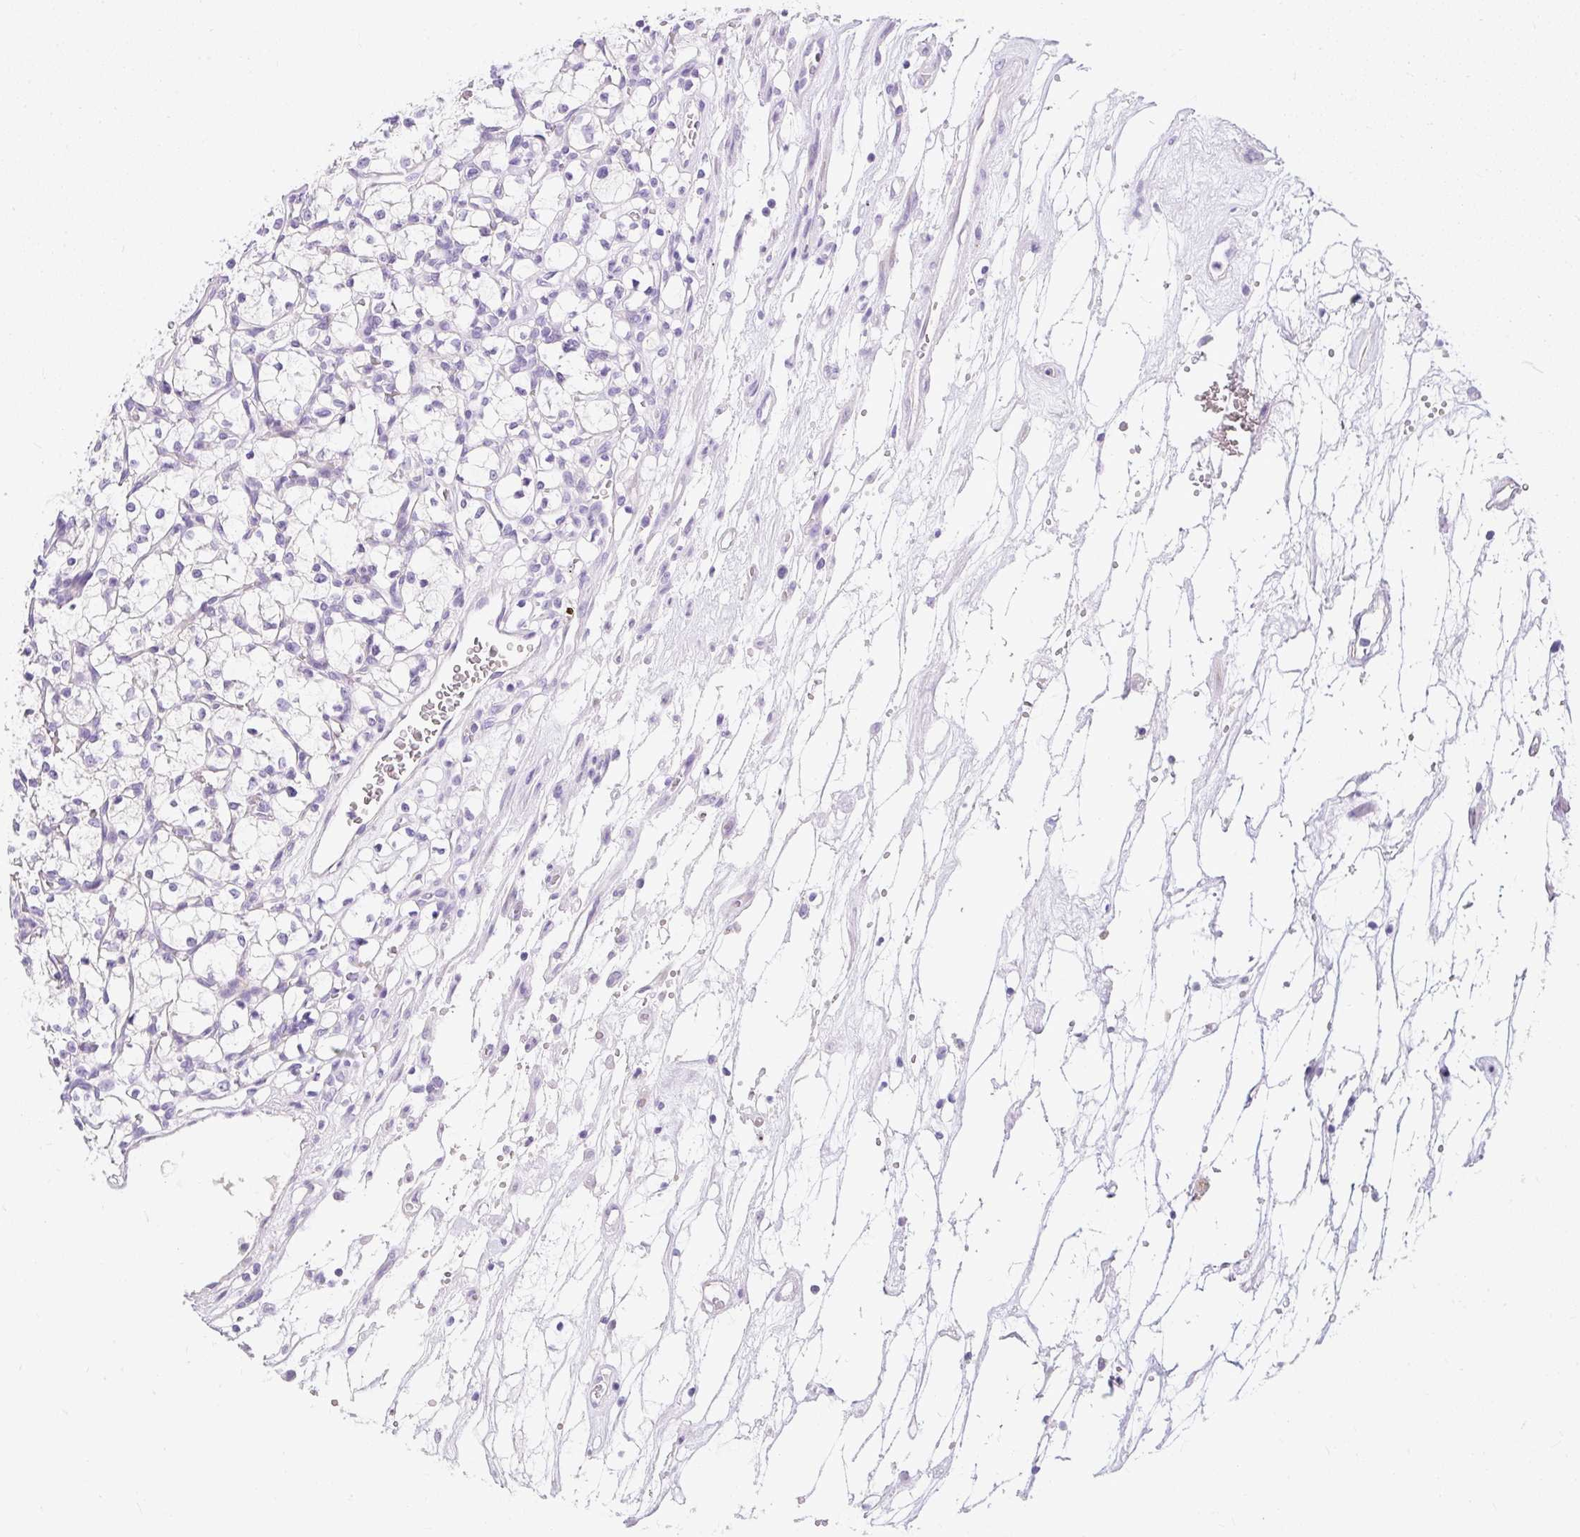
{"staining": {"intensity": "negative", "quantity": "none", "location": "none"}, "tissue": "renal cancer", "cell_type": "Tumor cells", "image_type": "cancer", "snomed": [{"axis": "morphology", "description": "Adenocarcinoma, NOS"}, {"axis": "topography", "description": "Kidney"}], "caption": "DAB immunohistochemical staining of human renal cancer (adenocarcinoma) demonstrates no significant positivity in tumor cells. (Brightfield microscopy of DAB immunohistochemistry at high magnification).", "gene": "DTX4", "patient": {"sex": "female", "age": 69}}